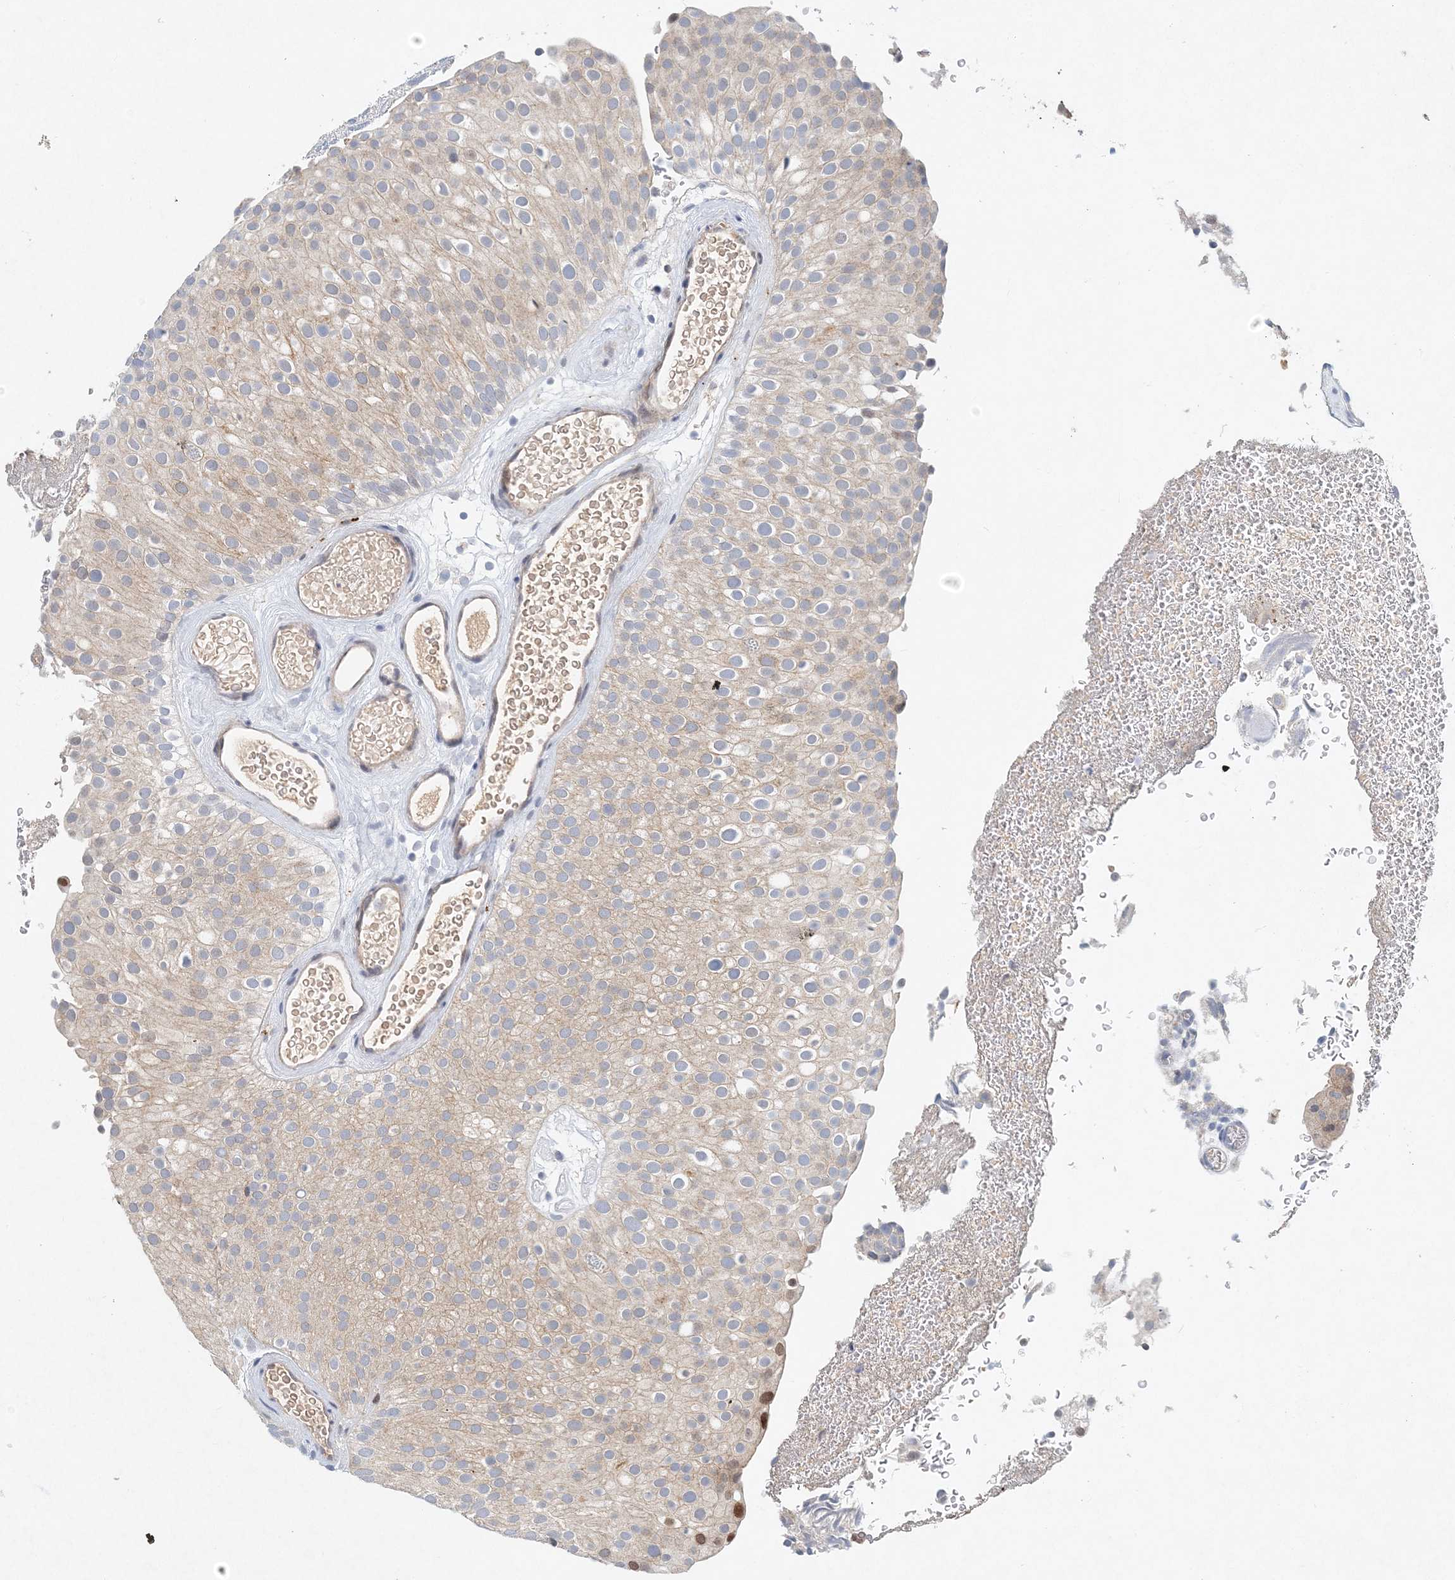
{"staining": {"intensity": "weak", "quantity": ">75%", "location": "cytoplasmic/membranous"}, "tissue": "urothelial cancer", "cell_type": "Tumor cells", "image_type": "cancer", "snomed": [{"axis": "morphology", "description": "Urothelial carcinoma, Low grade"}, {"axis": "topography", "description": "Urinary bladder"}], "caption": "Protein analysis of urothelial cancer tissue reveals weak cytoplasmic/membranous positivity in approximately >75% of tumor cells.", "gene": "KPNA4", "patient": {"sex": "male", "age": 78}}